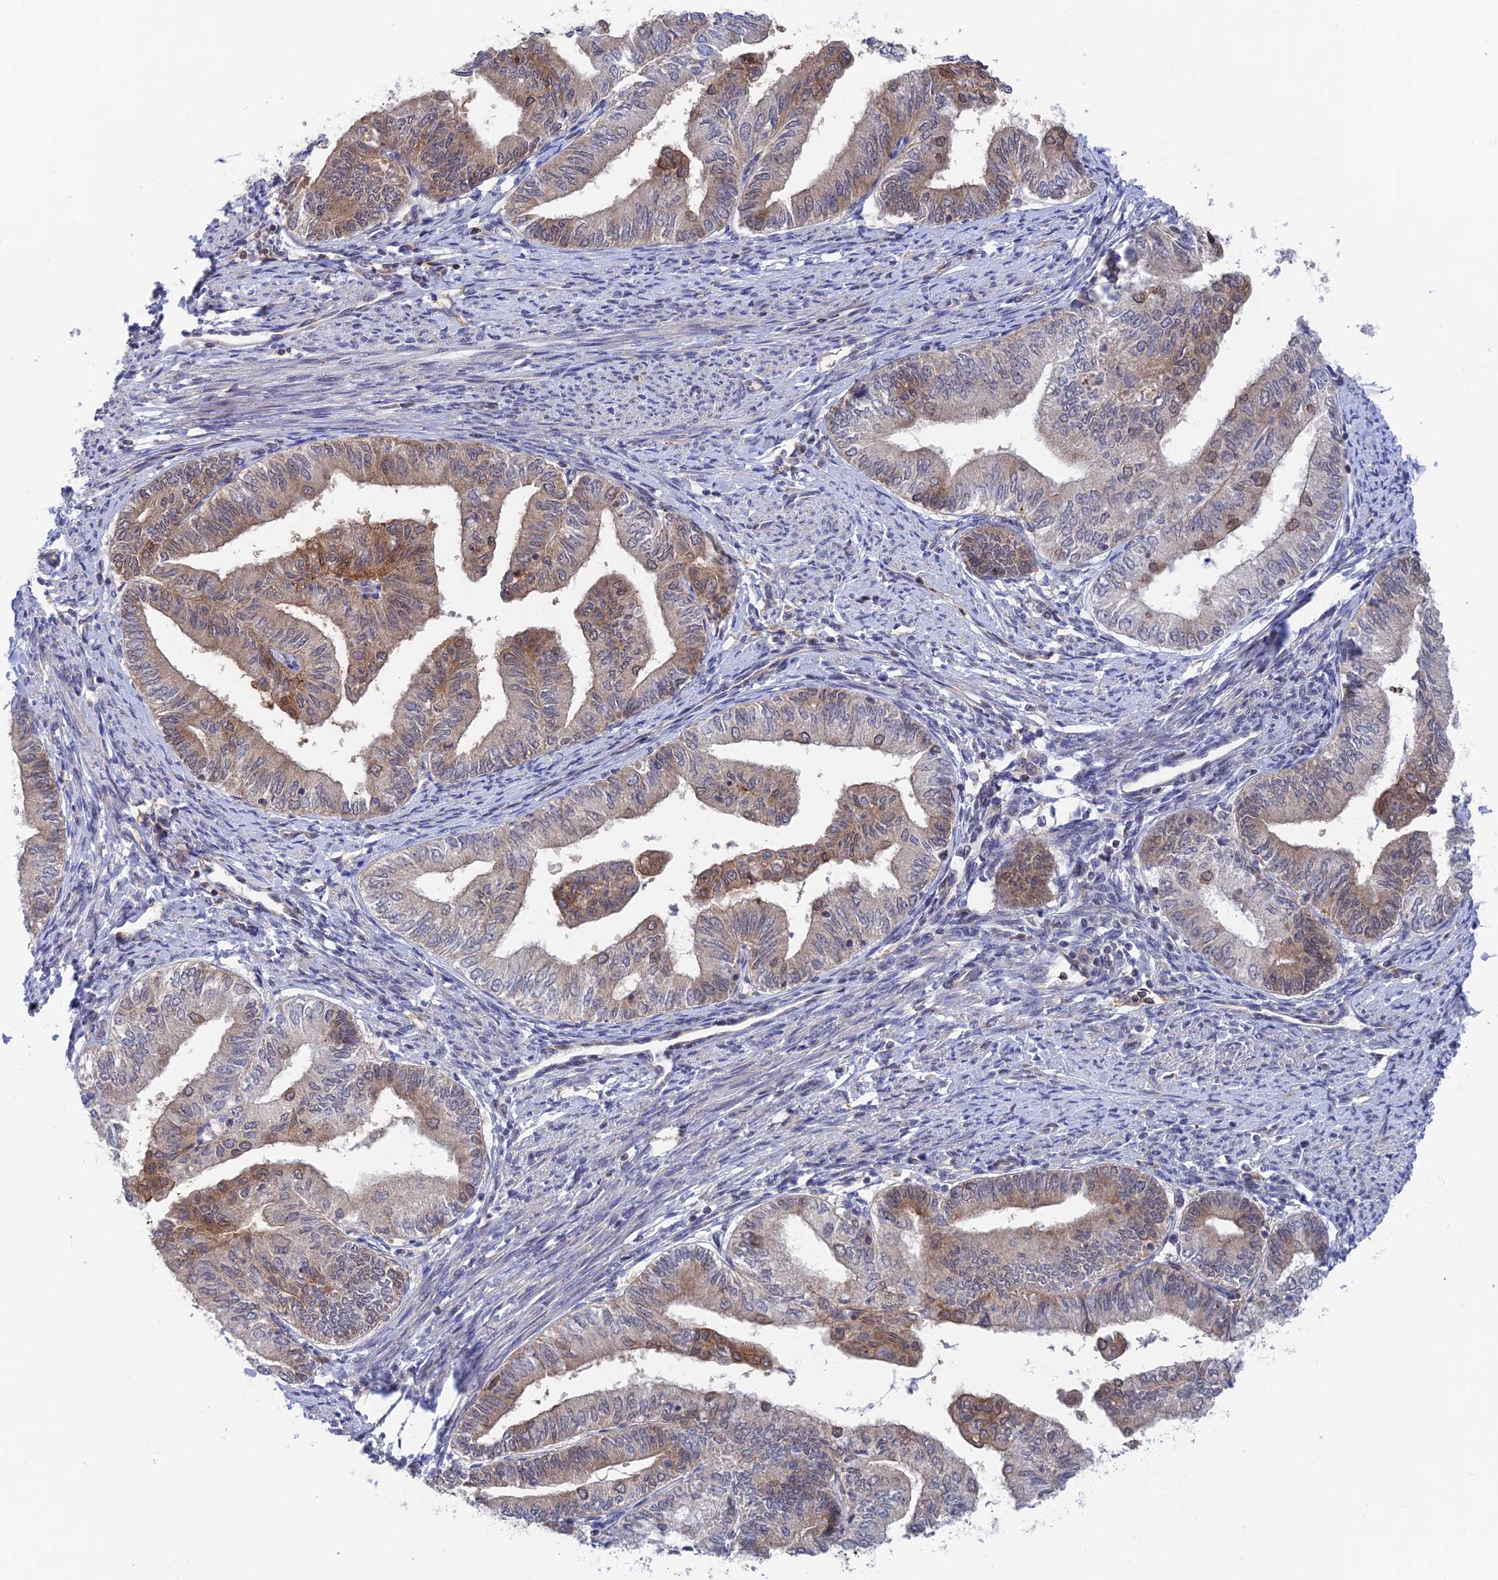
{"staining": {"intensity": "moderate", "quantity": "<25%", "location": "cytoplasmic/membranous"}, "tissue": "endometrial cancer", "cell_type": "Tumor cells", "image_type": "cancer", "snomed": [{"axis": "morphology", "description": "Adenocarcinoma, NOS"}, {"axis": "topography", "description": "Endometrium"}], "caption": "This image demonstrates endometrial adenocarcinoma stained with immunohistochemistry to label a protein in brown. The cytoplasmic/membranous of tumor cells show moderate positivity for the protein. Nuclei are counter-stained blue.", "gene": "TCEA1", "patient": {"sex": "female", "age": 66}}